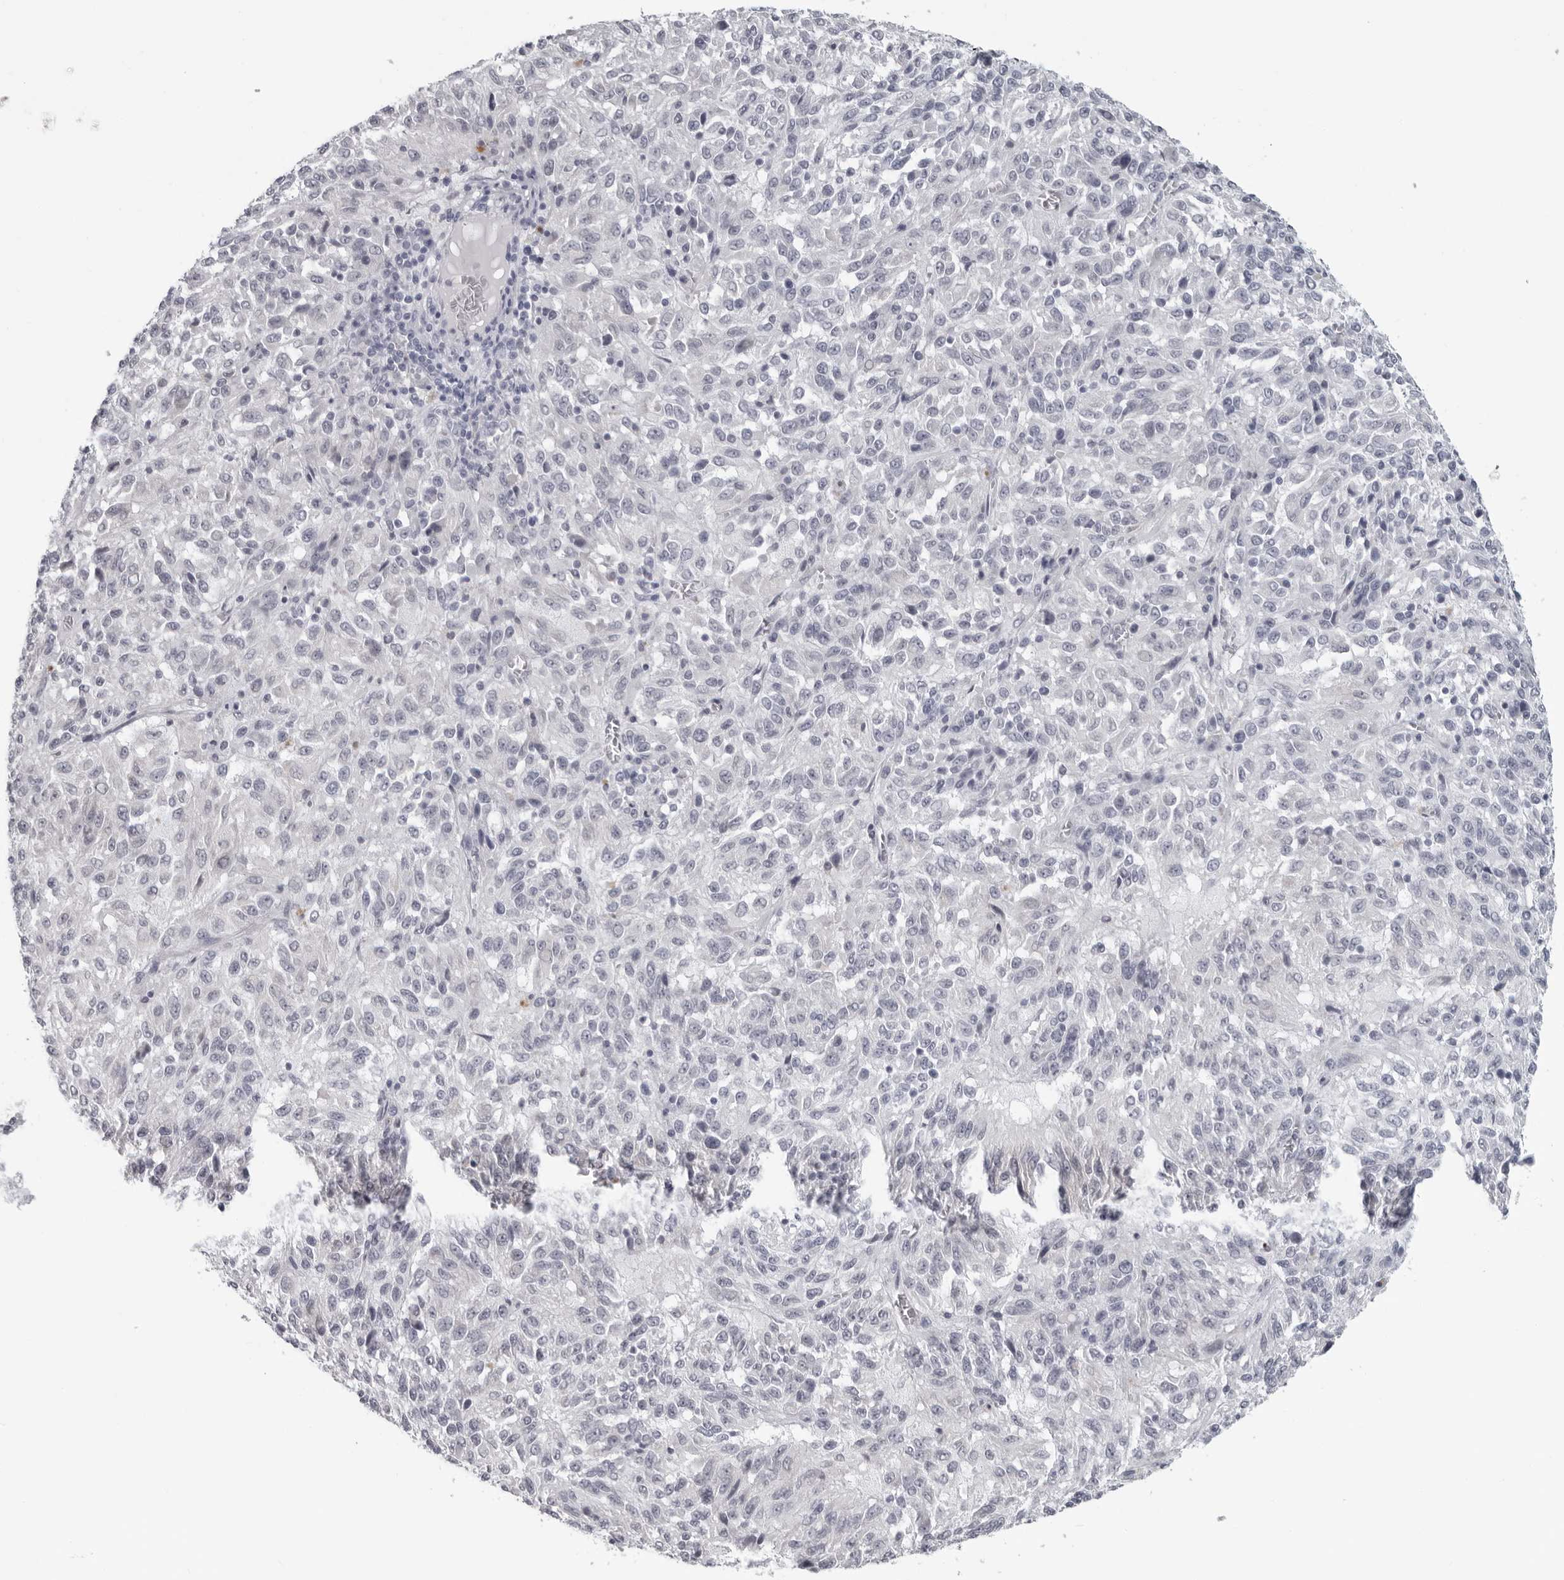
{"staining": {"intensity": "negative", "quantity": "none", "location": "none"}, "tissue": "melanoma", "cell_type": "Tumor cells", "image_type": "cancer", "snomed": [{"axis": "morphology", "description": "Malignant melanoma, Metastatic site"}, {"axis": "topography", "description": "Lung"}], "caption": "Human melanoma stained for a protein using immunohistochemistry reveals no staining in tumor cells.", "gene": "OPLAH", "patient": {"sex": "male", "age": 64}}